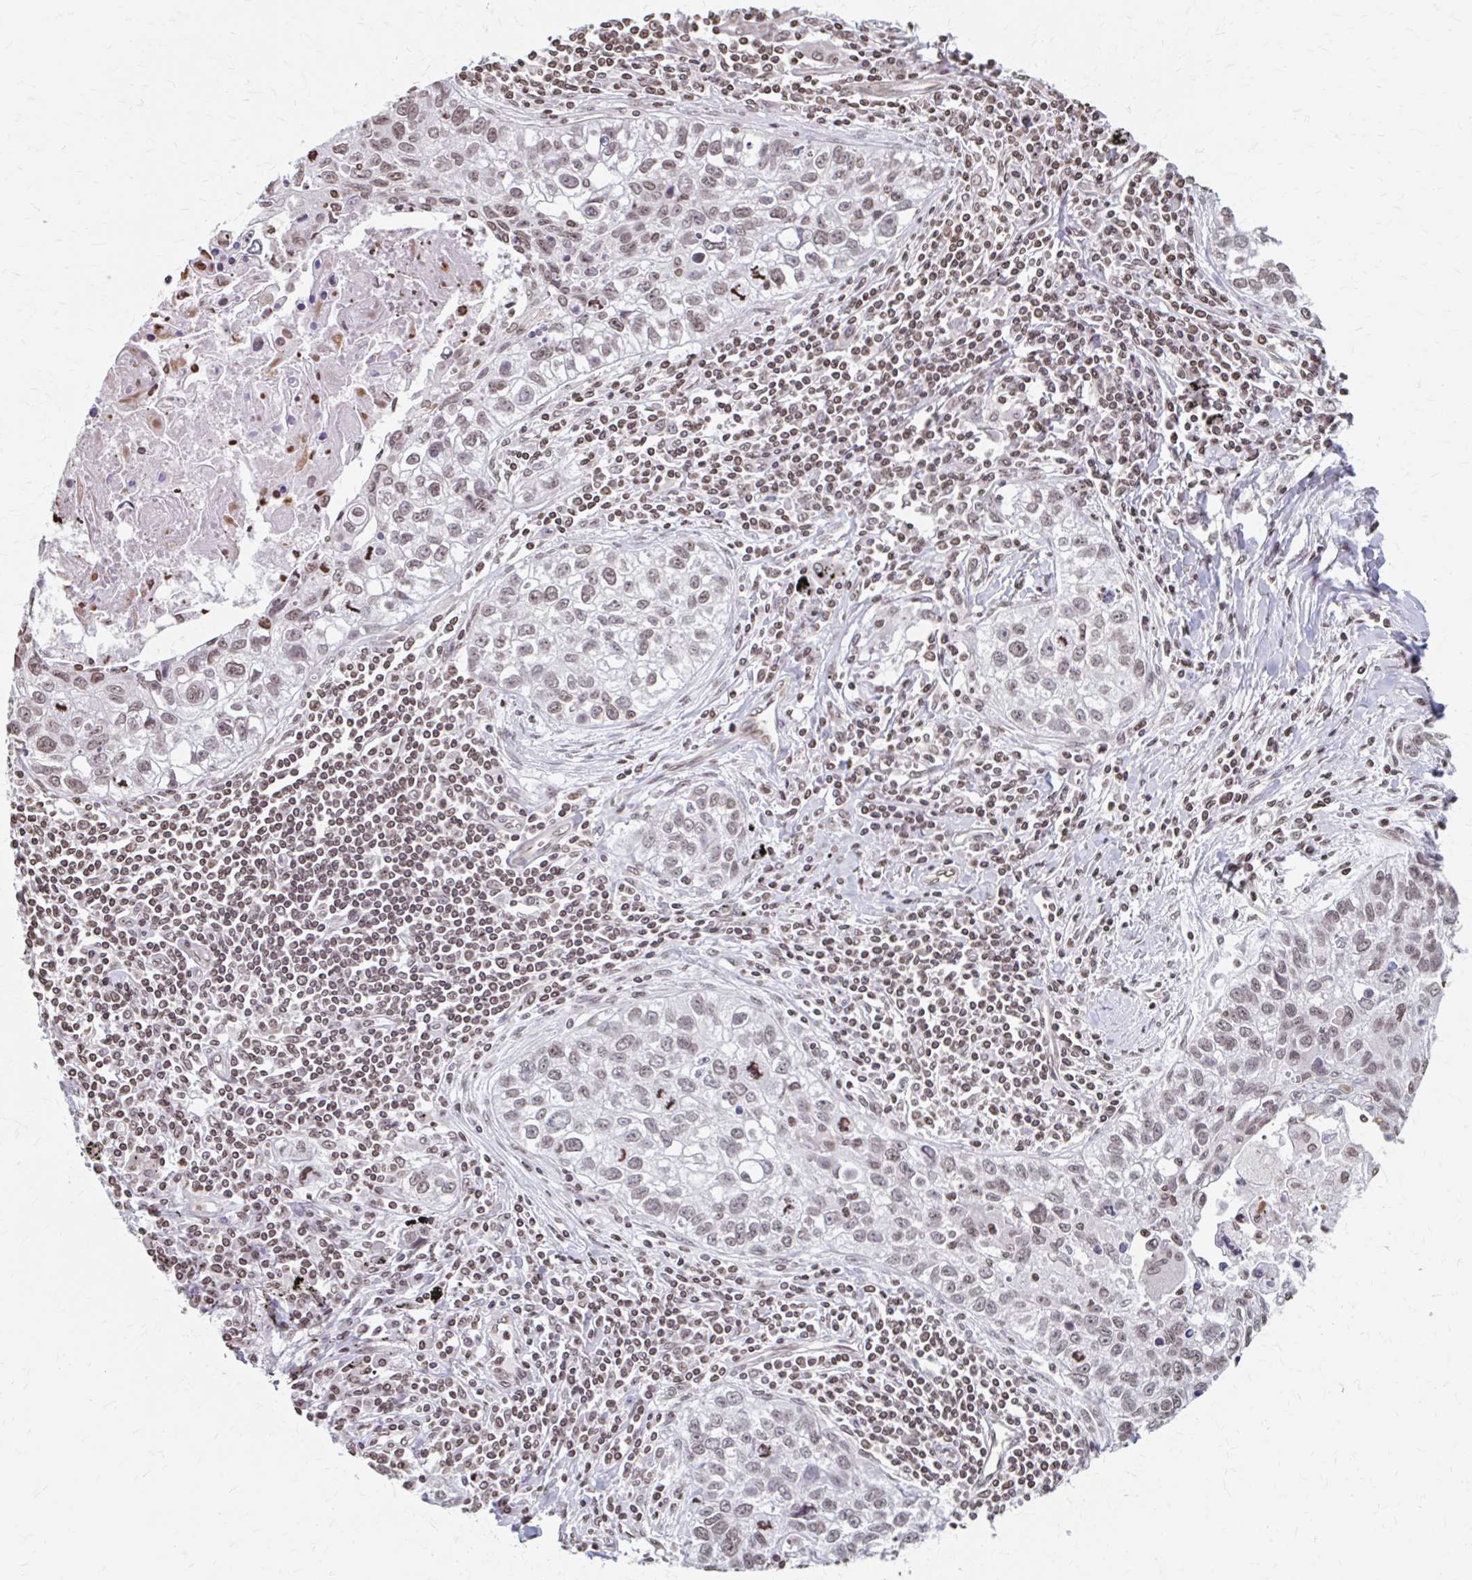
{"staining": {"intensity": "weak", "quantity": "25%-75%", "location": "nuclear"}, "tissue": "lung cancer", "cell_type": "Tumor cells", "image_type": "cancer", "snomed": [{"axis": "morphology", "description": "Squamous cell carcinoma, NOS"}, {"axis": "topography", "description": "Lung"}], "caption": "IHC image of neoplastic tissue: human lung cancer stained using IHC exhibits low levels of weak protein expression localized specifically in the nuclear of tumor cells, appearing as a nuclear brown color.", "gene": "ORC3", "patient": {"sex": "male", "age": 74}}